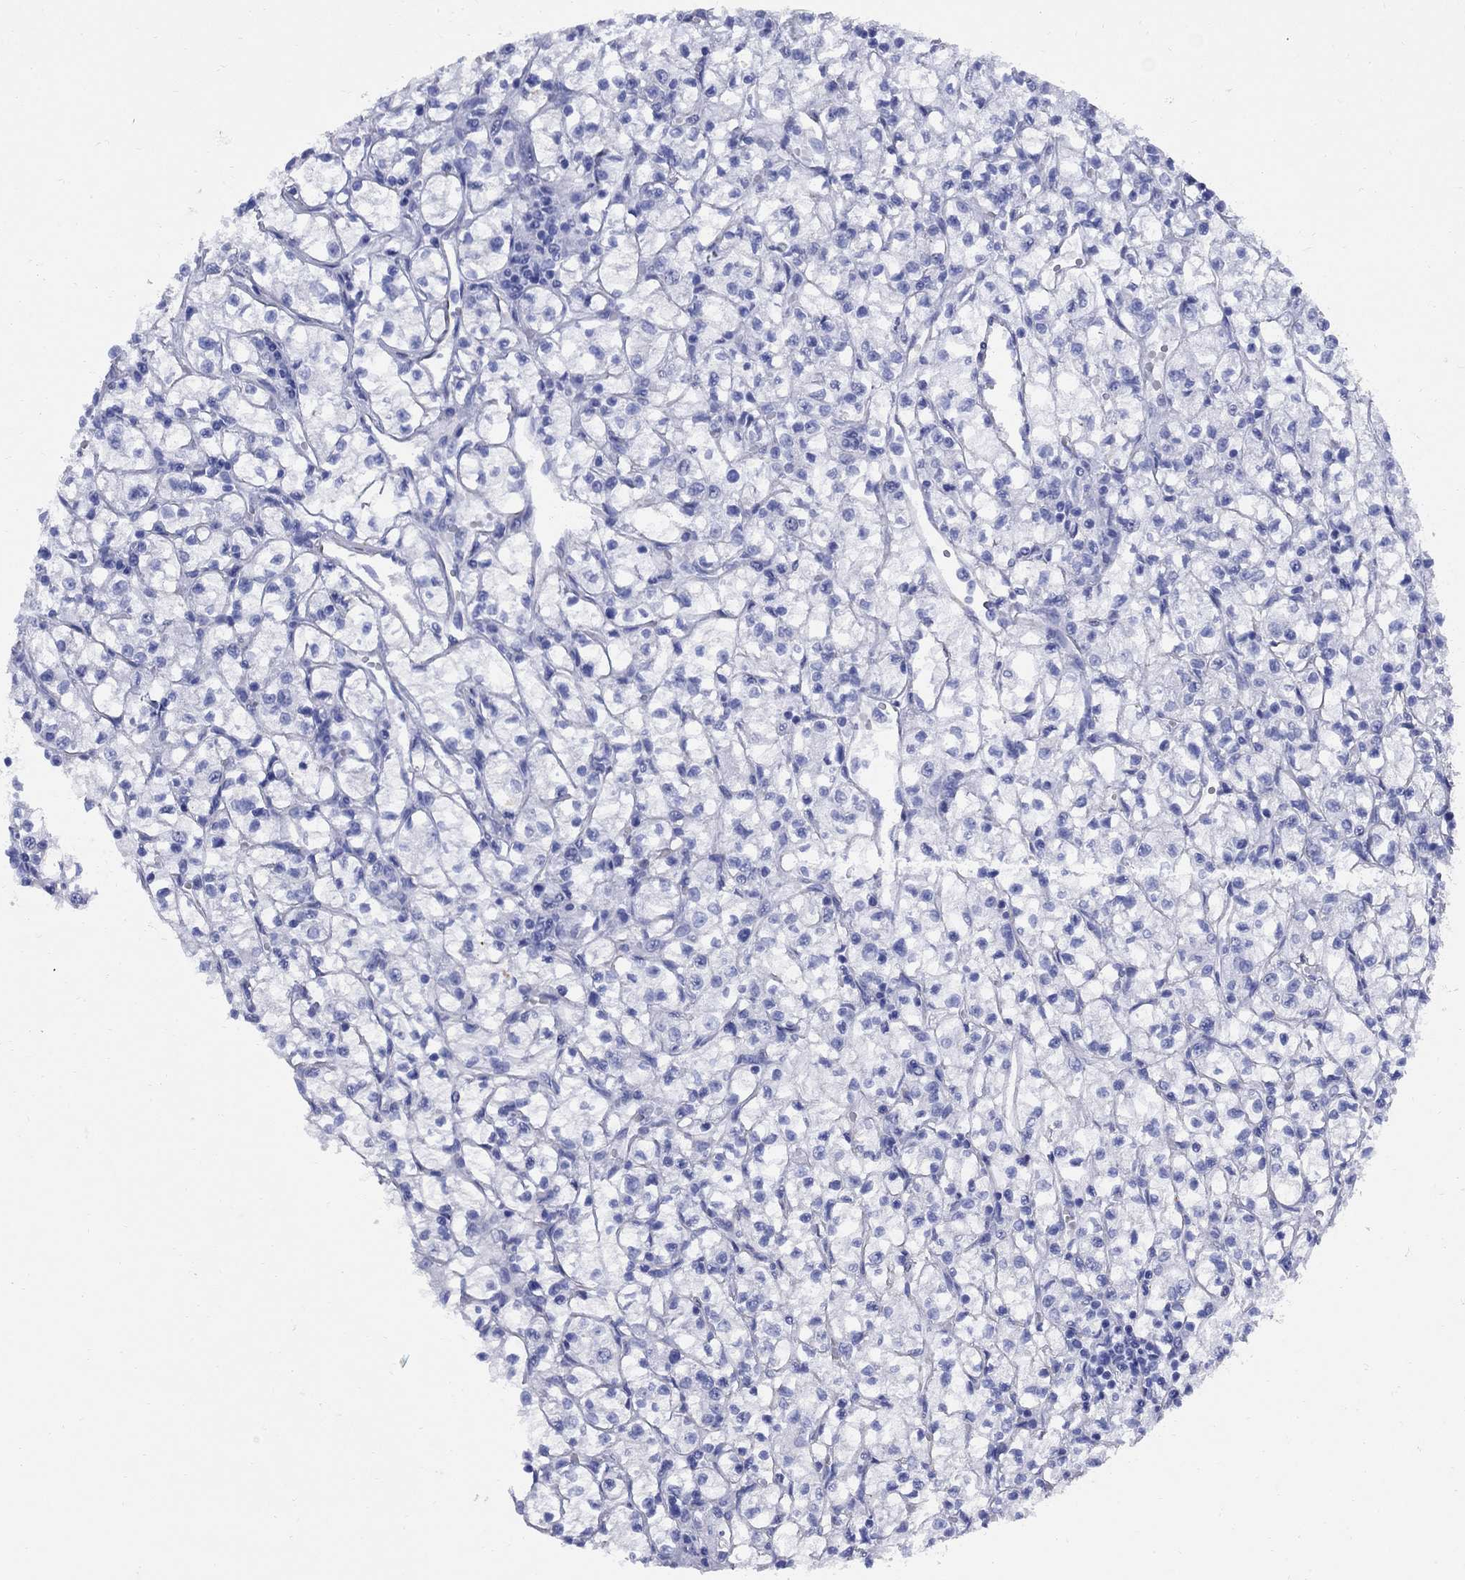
{"staining": {"intensity": "negative", "quantity": "none", "location": "none"}, "tissue": "renal cancer", "cell_type": "Tumor cells", "image_type": "cancer", "snomed": [{"axis": "morphology", "description": "Adenocarcinoma, NOS"}, {"axis": "topography", "description": "Kidney"}], "caption": "IHC of adenocarcinoma (renal) shows no positivity in tumor cells.", "gene": "VTN", "patient": {"sex": "female", "age": 64}}